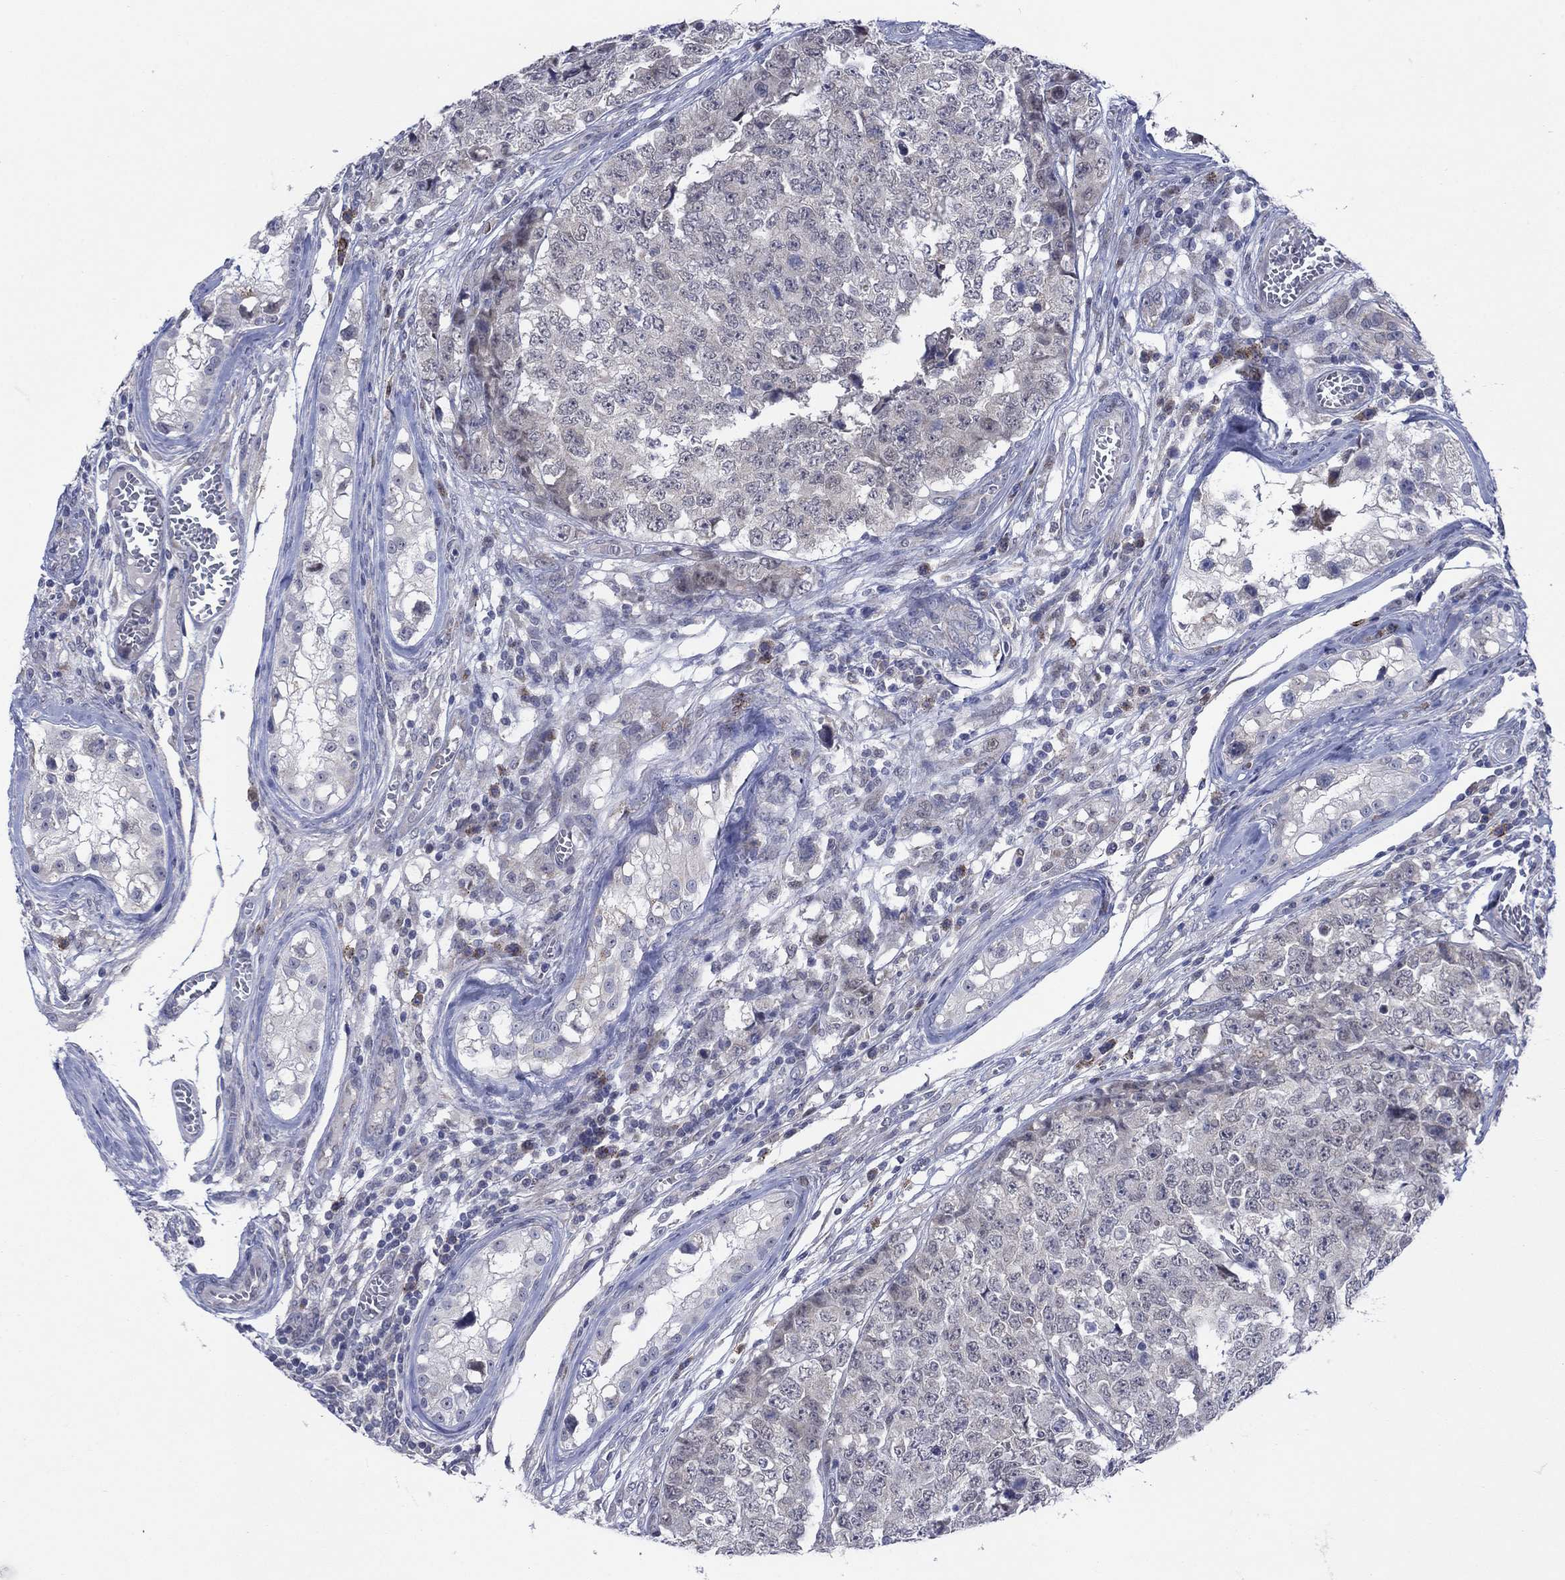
{"staining": {"intensity": "negative", "quantity": "none", "location": "none"}, "tissue": "testis cancer", "cell_type": "Tumor cells", "image_type": "cancer", "snomed": [{"axis": "morphology", "description": "Carcinoma, Embryonal, NOS"}, {"axis": "topography", "description": "Testis"}], "caption": "This photomicrograph is of embryonal carcinoma (testis) stained with immunohistochemistry (IHC) to label a protein in brown with the nuclei are counter-stained blue. There is no positivity in tumor cells. (Brightfield microscopy of DAB IHC at high magnification).", "gene": "SDC1", "patient": {"sex": "male", "age": 23}}